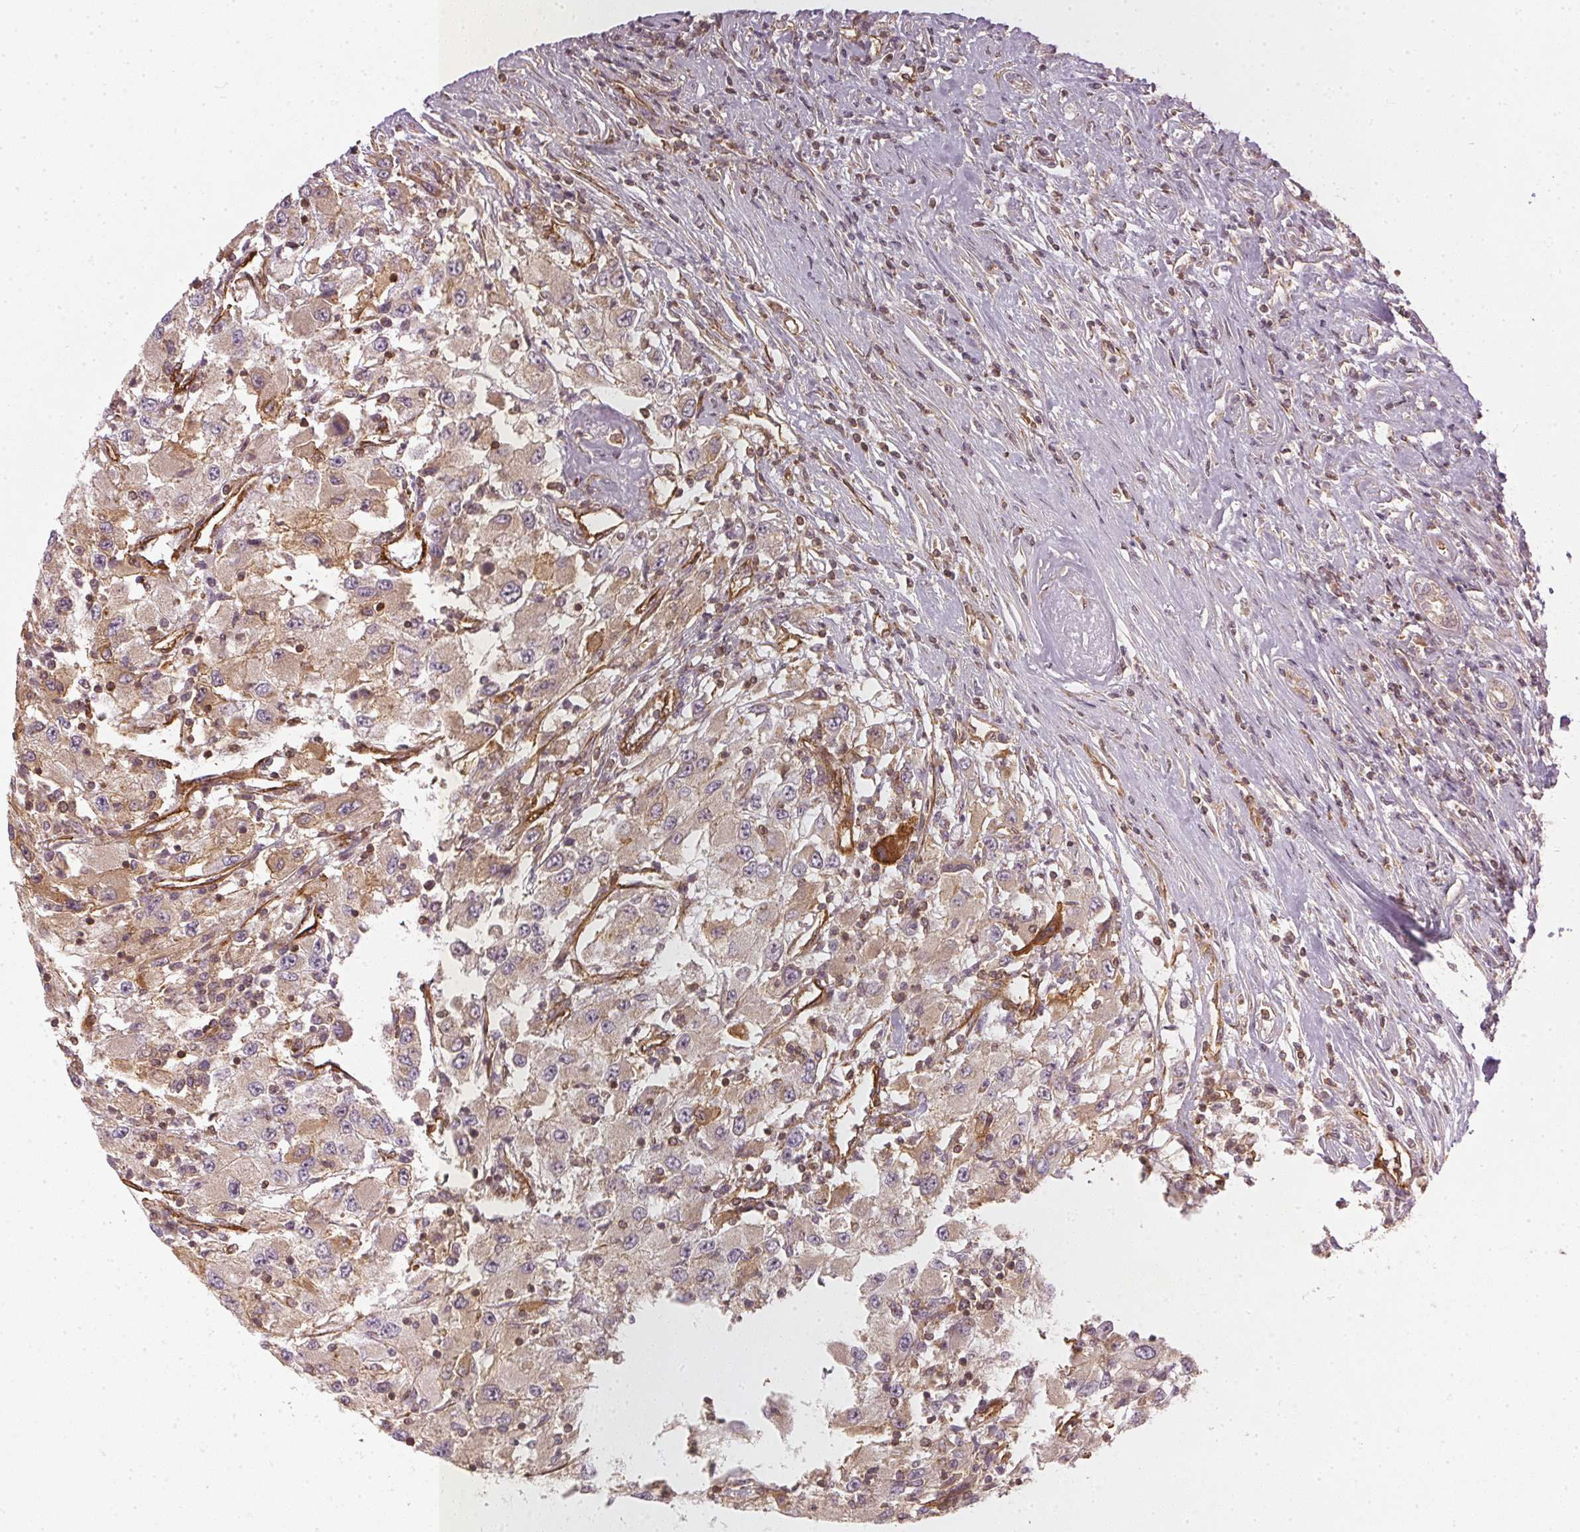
{"staining": {"intensity": "weak", "quantity": "25%-75%", "location": "cytoplasmic/membranous"}, "tissue": "renal cancer", "cell_type": "Tumor cells", "image_type": "cancer", "snomed": [{"axis": "morphology", "description": "Adenocarcinoma, NOS"}, {"axis": "topography", "description": "Kidney"}], "caption": "DAB (3,3'-diaminobenzidine) immunohistochemical staining of renal adenocarcinoma demonstrates weak cytoplasmic/membranous protein expression in about 25%-75% of tumor cells.", "gene": "NADK2", "patient": {"sex": "female", "age": 67}}